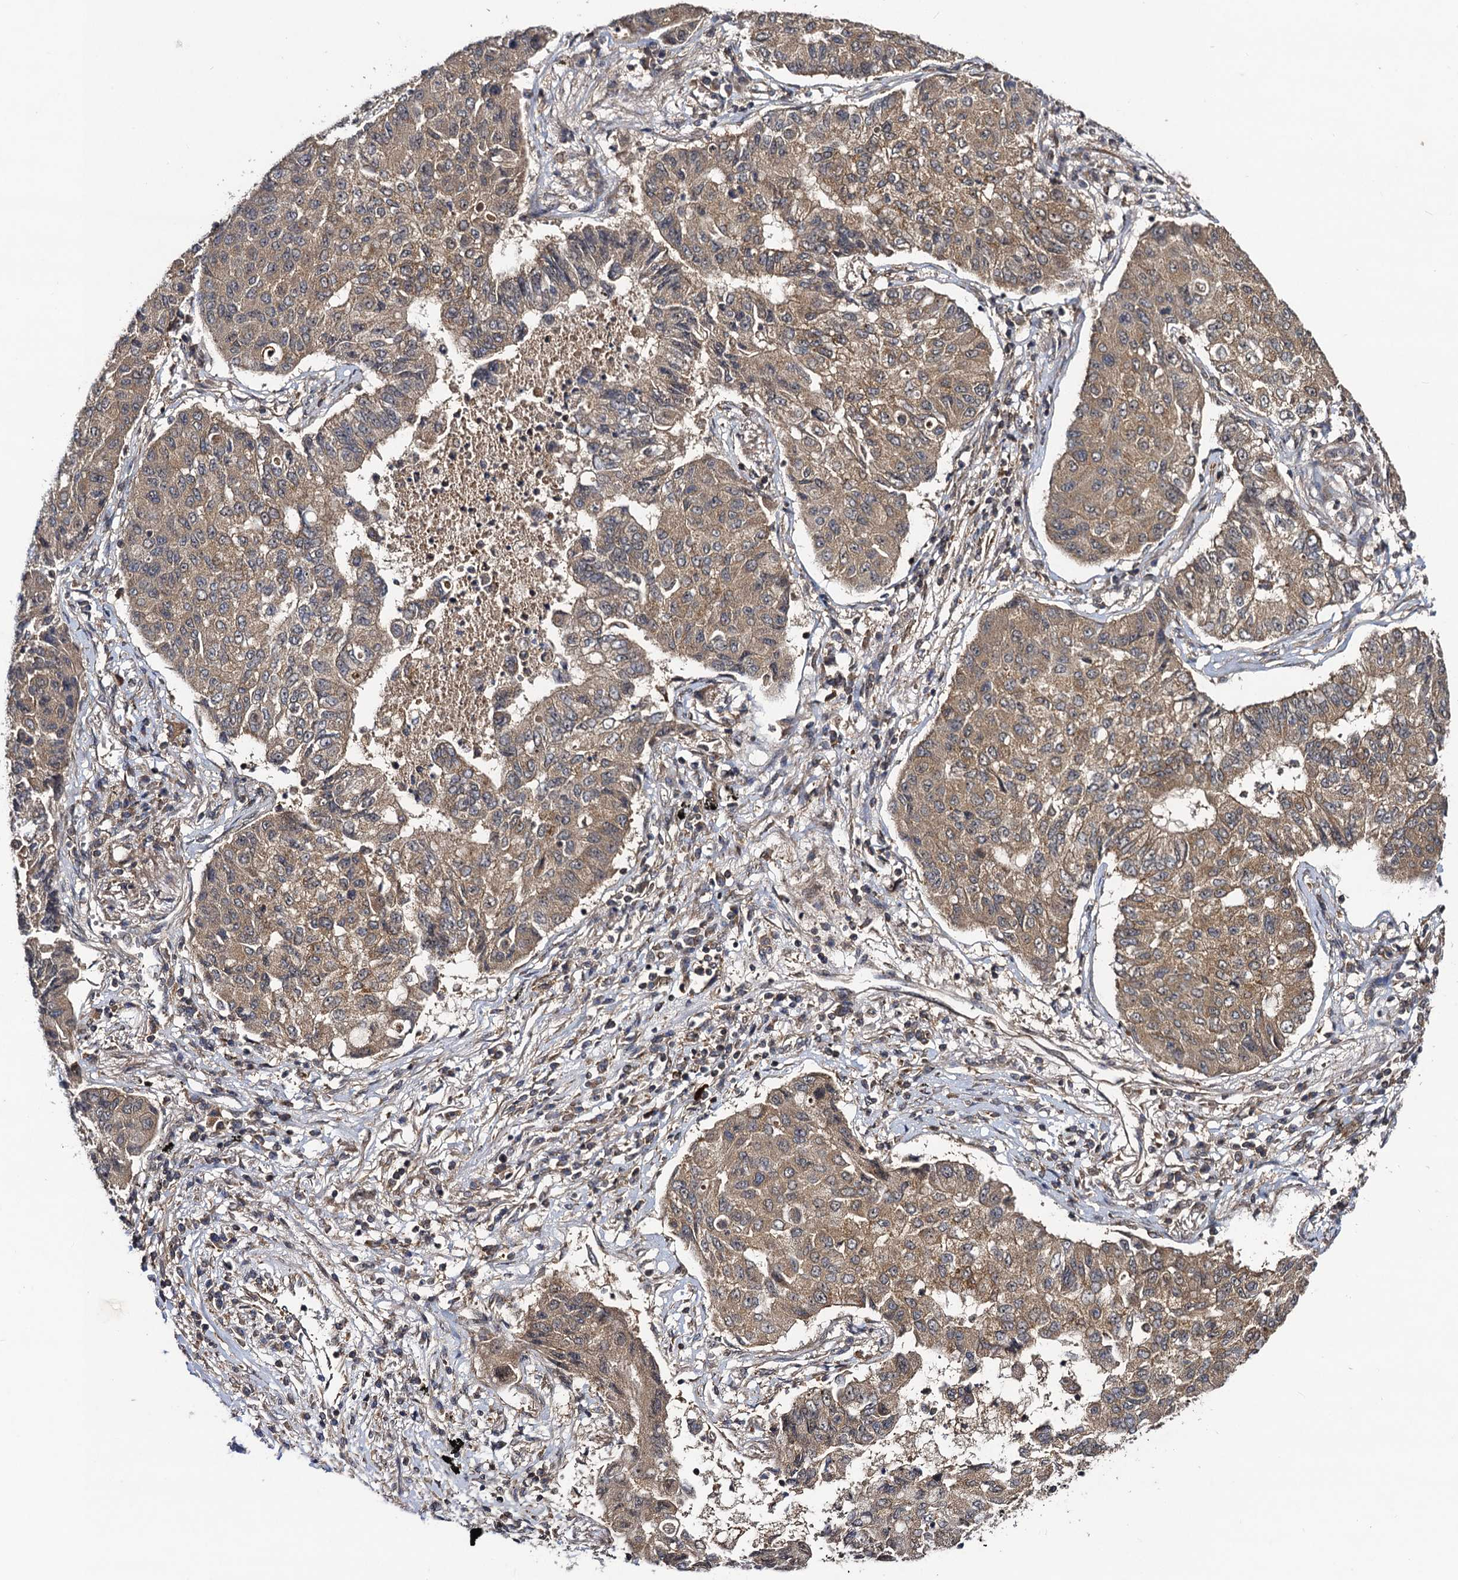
{"staining": {"intensity": "moderate", "quantity": ">75%", "location": "cytoplasmic/membranous"}, "tissue": "lung cancer", "cell_type": "Tumor cells", "image_type": "cancer", "snomed": [{"axis": "morphology", "description": "Squamous cell carcinoma, NOS"}, {"axis": "topography", "description": "Lung"}], "caption": "Protein staining displays moderate cytoplasmic/membranous positivity in about >75% of tumor cells in lung cancer.", "gene": "KXD1", "patient": {"sex": "male", "age": 74}}